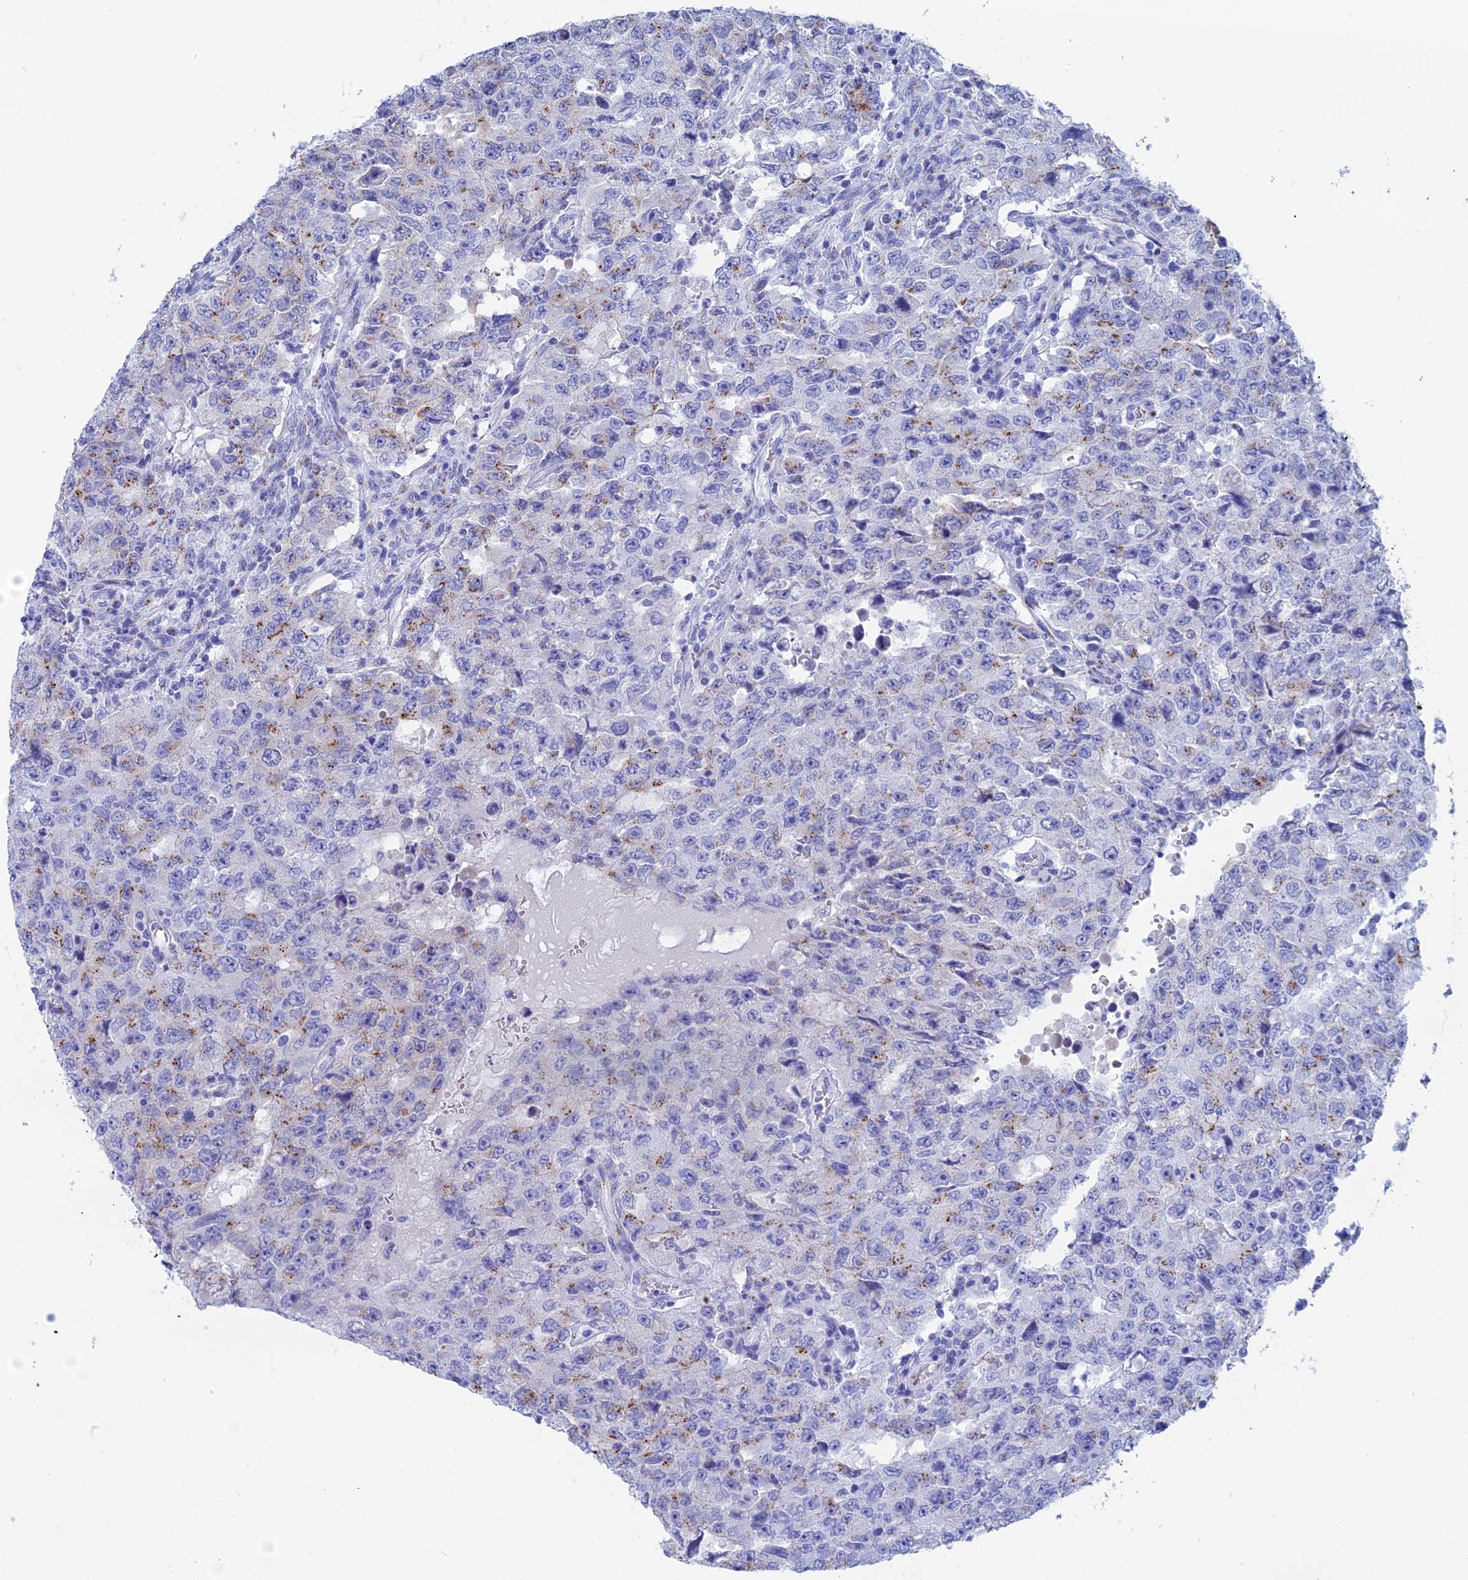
{"staining": {"intensity": "moderate", "quantity": "<25%", "location": "cytoplasmic/membranous"}, "tissue": "testis cancer", "cell_type": "Tumor cells", "image_type": "cancer", "snomed": [{"axis": "morphology", "description": "Carcinoma, Embryonal, NOS"}, {"axis": "topography", "description": "Testis"}], "caption": "The immunohistochemical stain shows moderate cytoplasmic/membranous positivity in tumor cells of testis cancer (embryonal carcinoma) tissue. (Brightfield microscopy of DAB IHC at high magnification).", "gene": "ERICH4", "patient": {"sex": "male", "age": 26}}